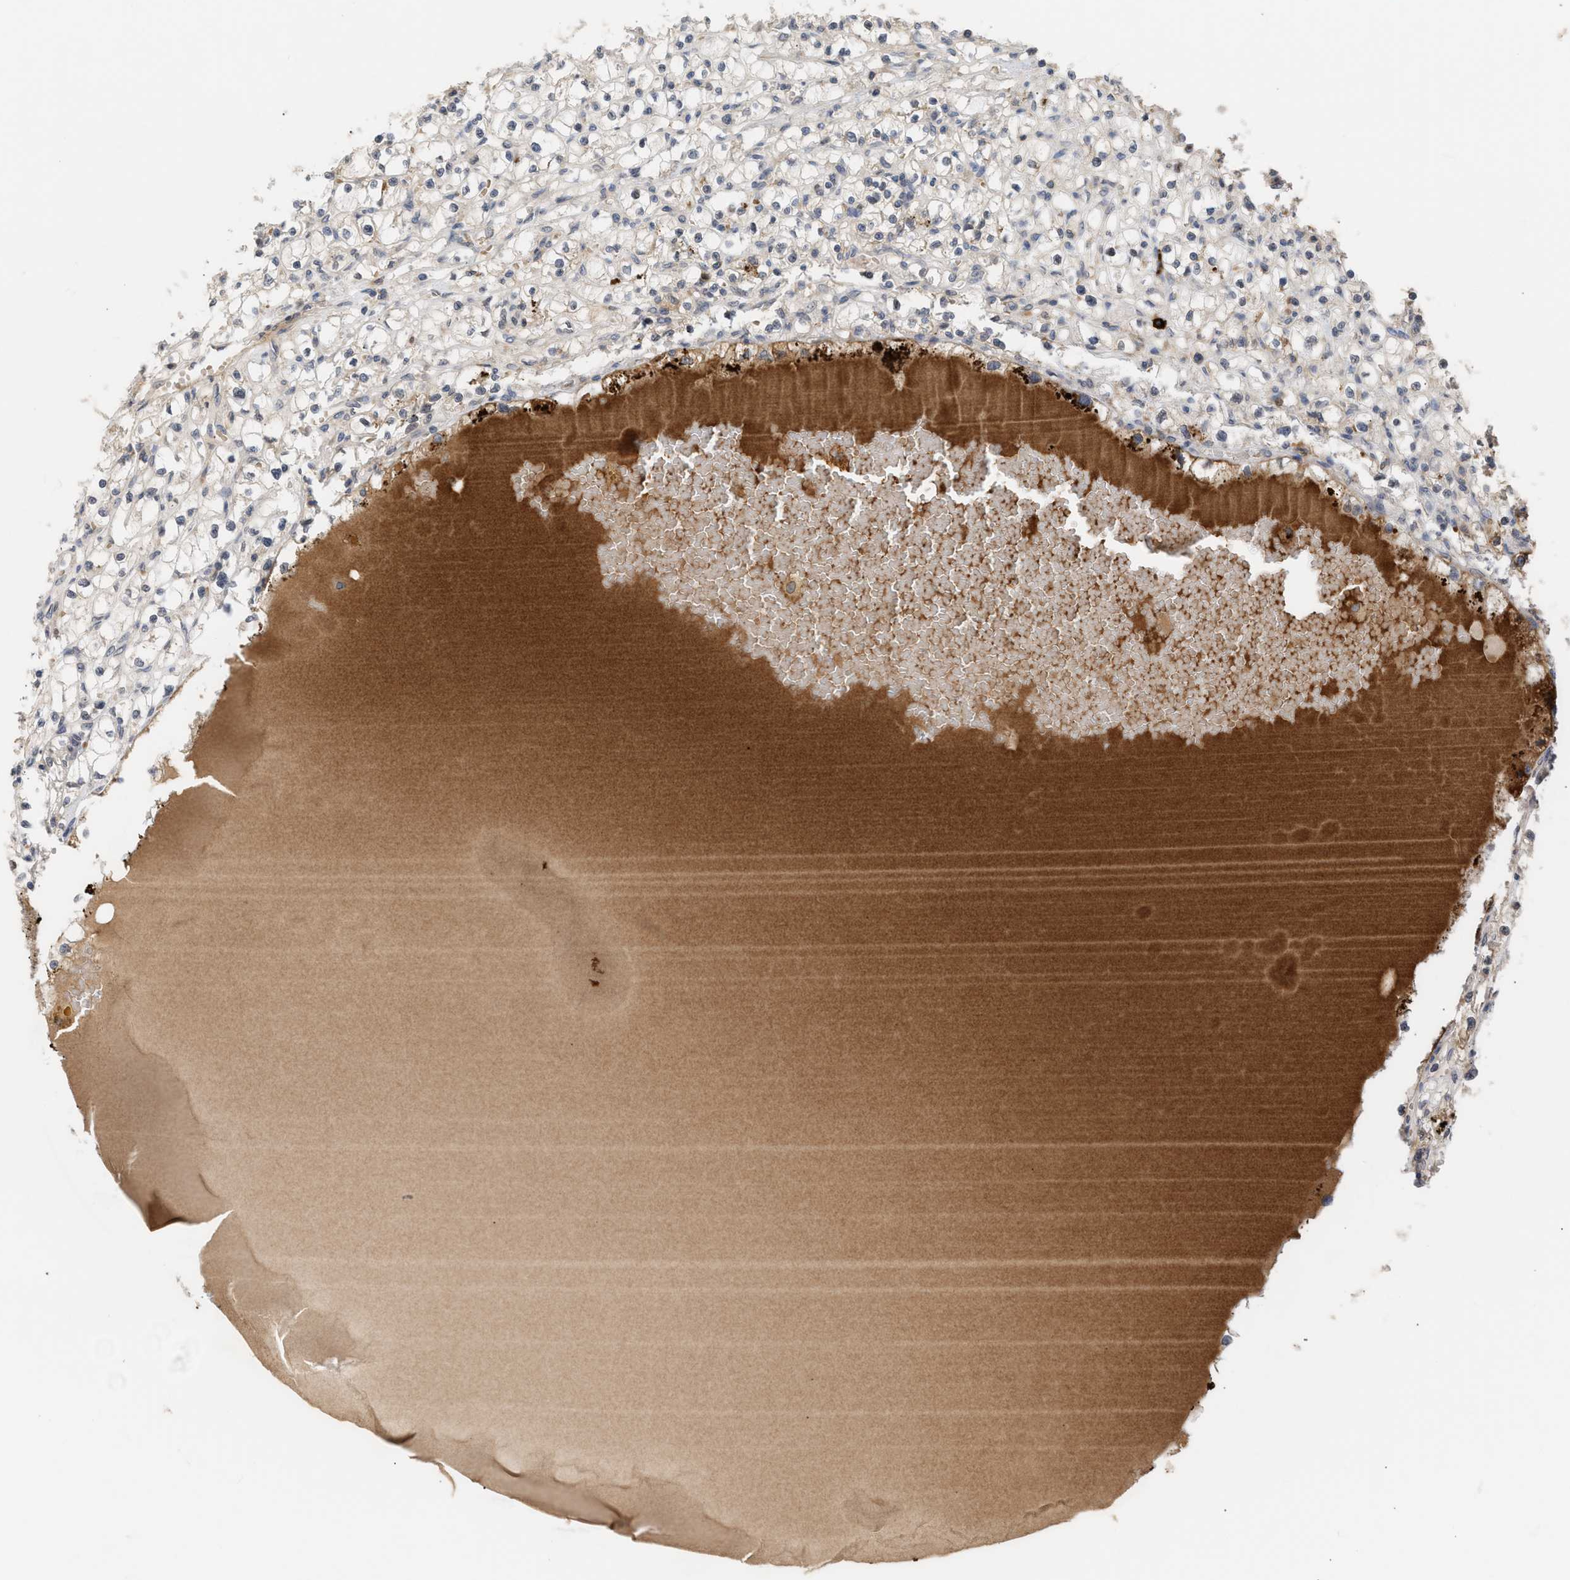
{"staining": {"intensity": "negative", "quantity": "none", "location": "none"}, "tissue": "renal cancer", "cell_type": "Tumor cells", "image_type": "cancer", "snomed": [{"axis": "morphology", "description": "Adenocarcinoma, NOS"}, {"axis": "topography", "description": "Kidney"}], "caption": "The histopathology image shows no significant positivity in tumor cells of renal cancer.", "gene": "NUP62", "patient": {"sex": "male", "age": 56}}